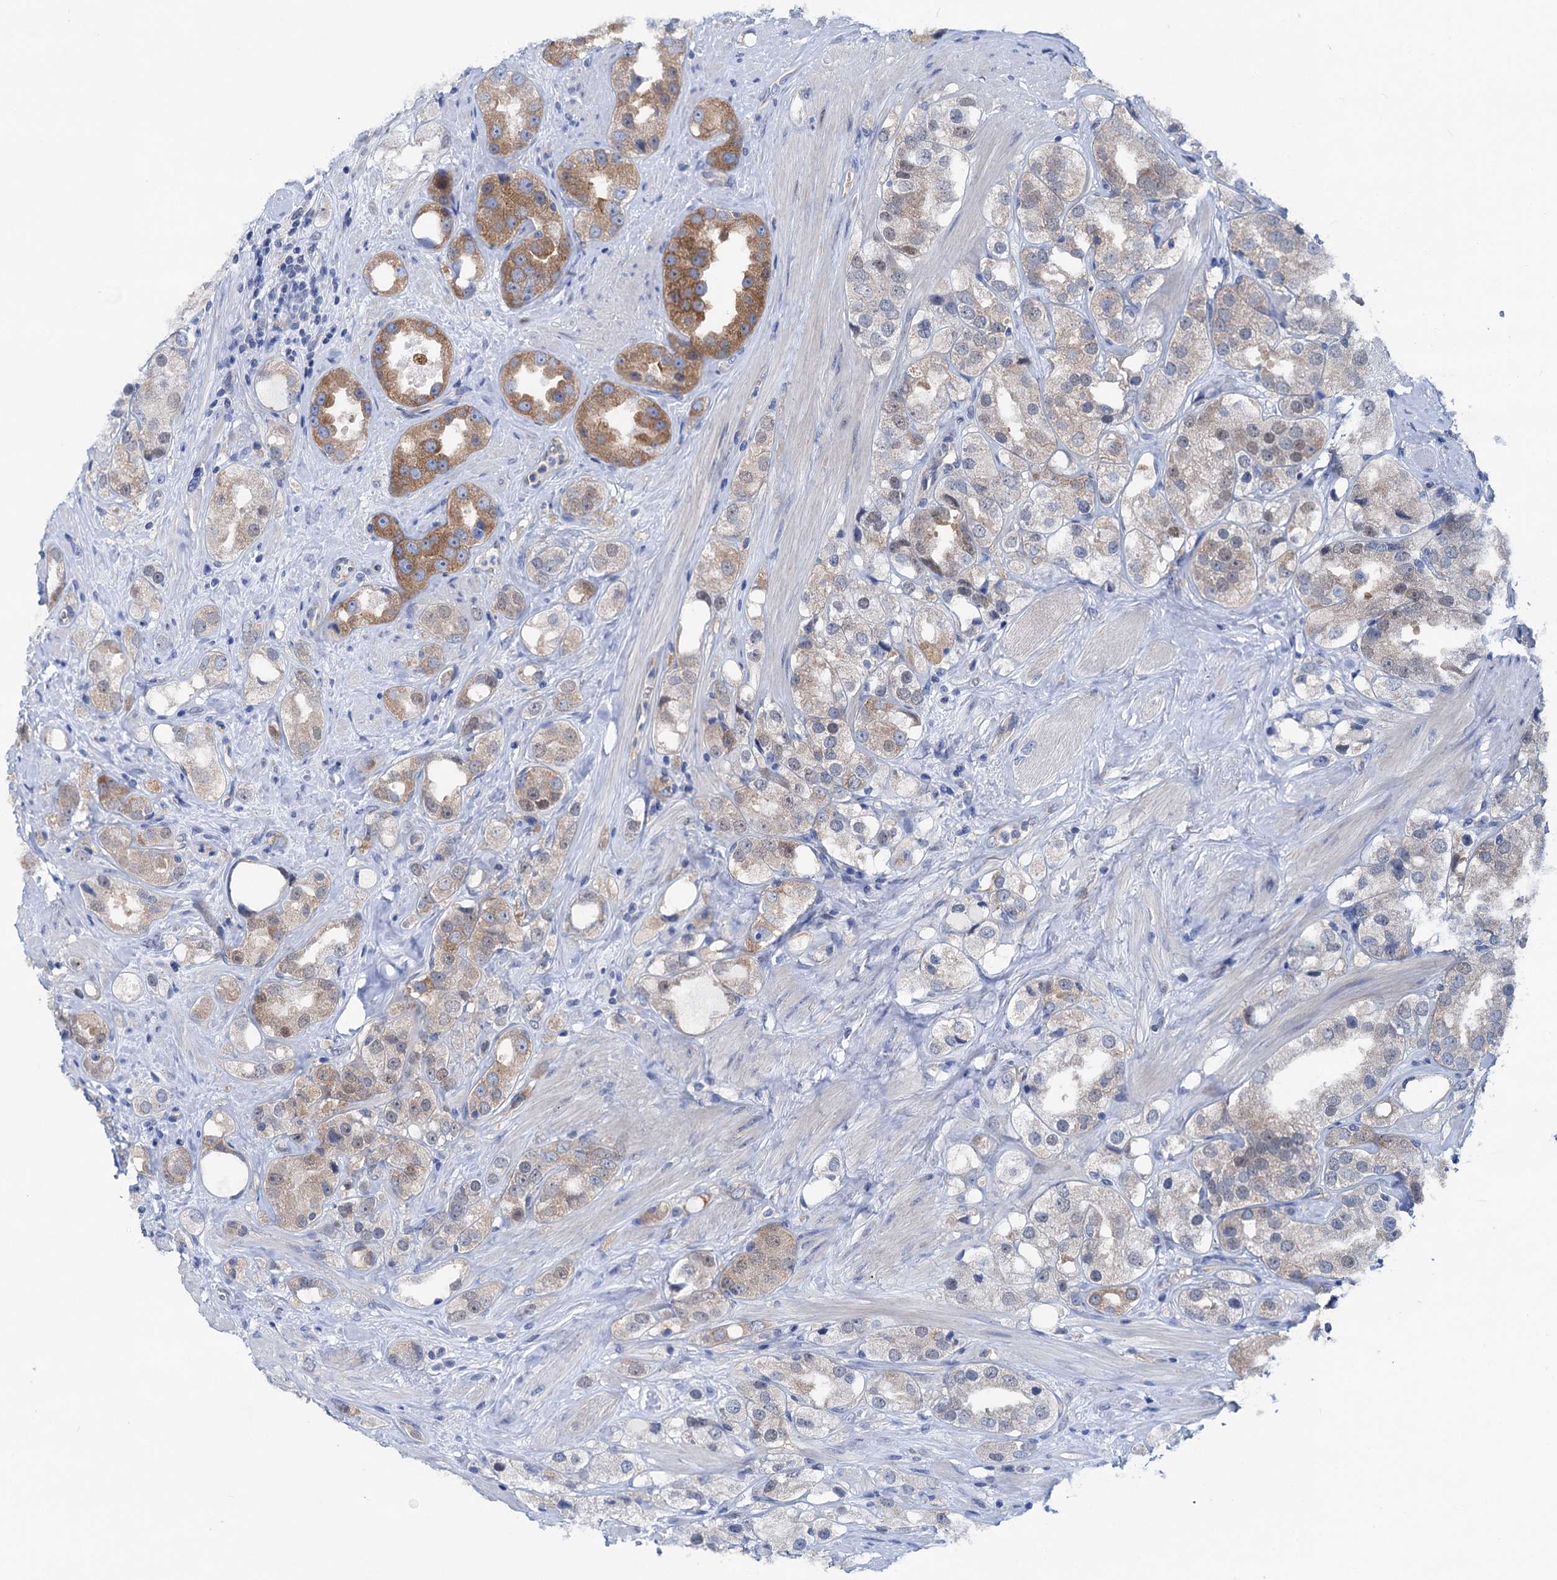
{"staining": {"intensity": "moderate", "quantity": "<25%", "location": "cytoplasmic/membranous"}, "tissue": "prostate cancer", "cell_type": "Tumor cells", "image_type": "cancer", "snomed": [{"axis": "morphology", "description": "Adenocarcinoma, NOS"}, {"axis": "topography", "description": "Prostate"}], "caption": "Protein expression by immunohistochemistry (IHC) shows moderate cytoplasmic/membranous expression in about <25% of tumor cells in adenocarcinoma (prostate). Immunohistochemistry (ihc) stains the protein of interest in brown and the nuclei are stained blue.", "gene": "ZNRD2", "patient": {"sex": "male", "age": 79}}